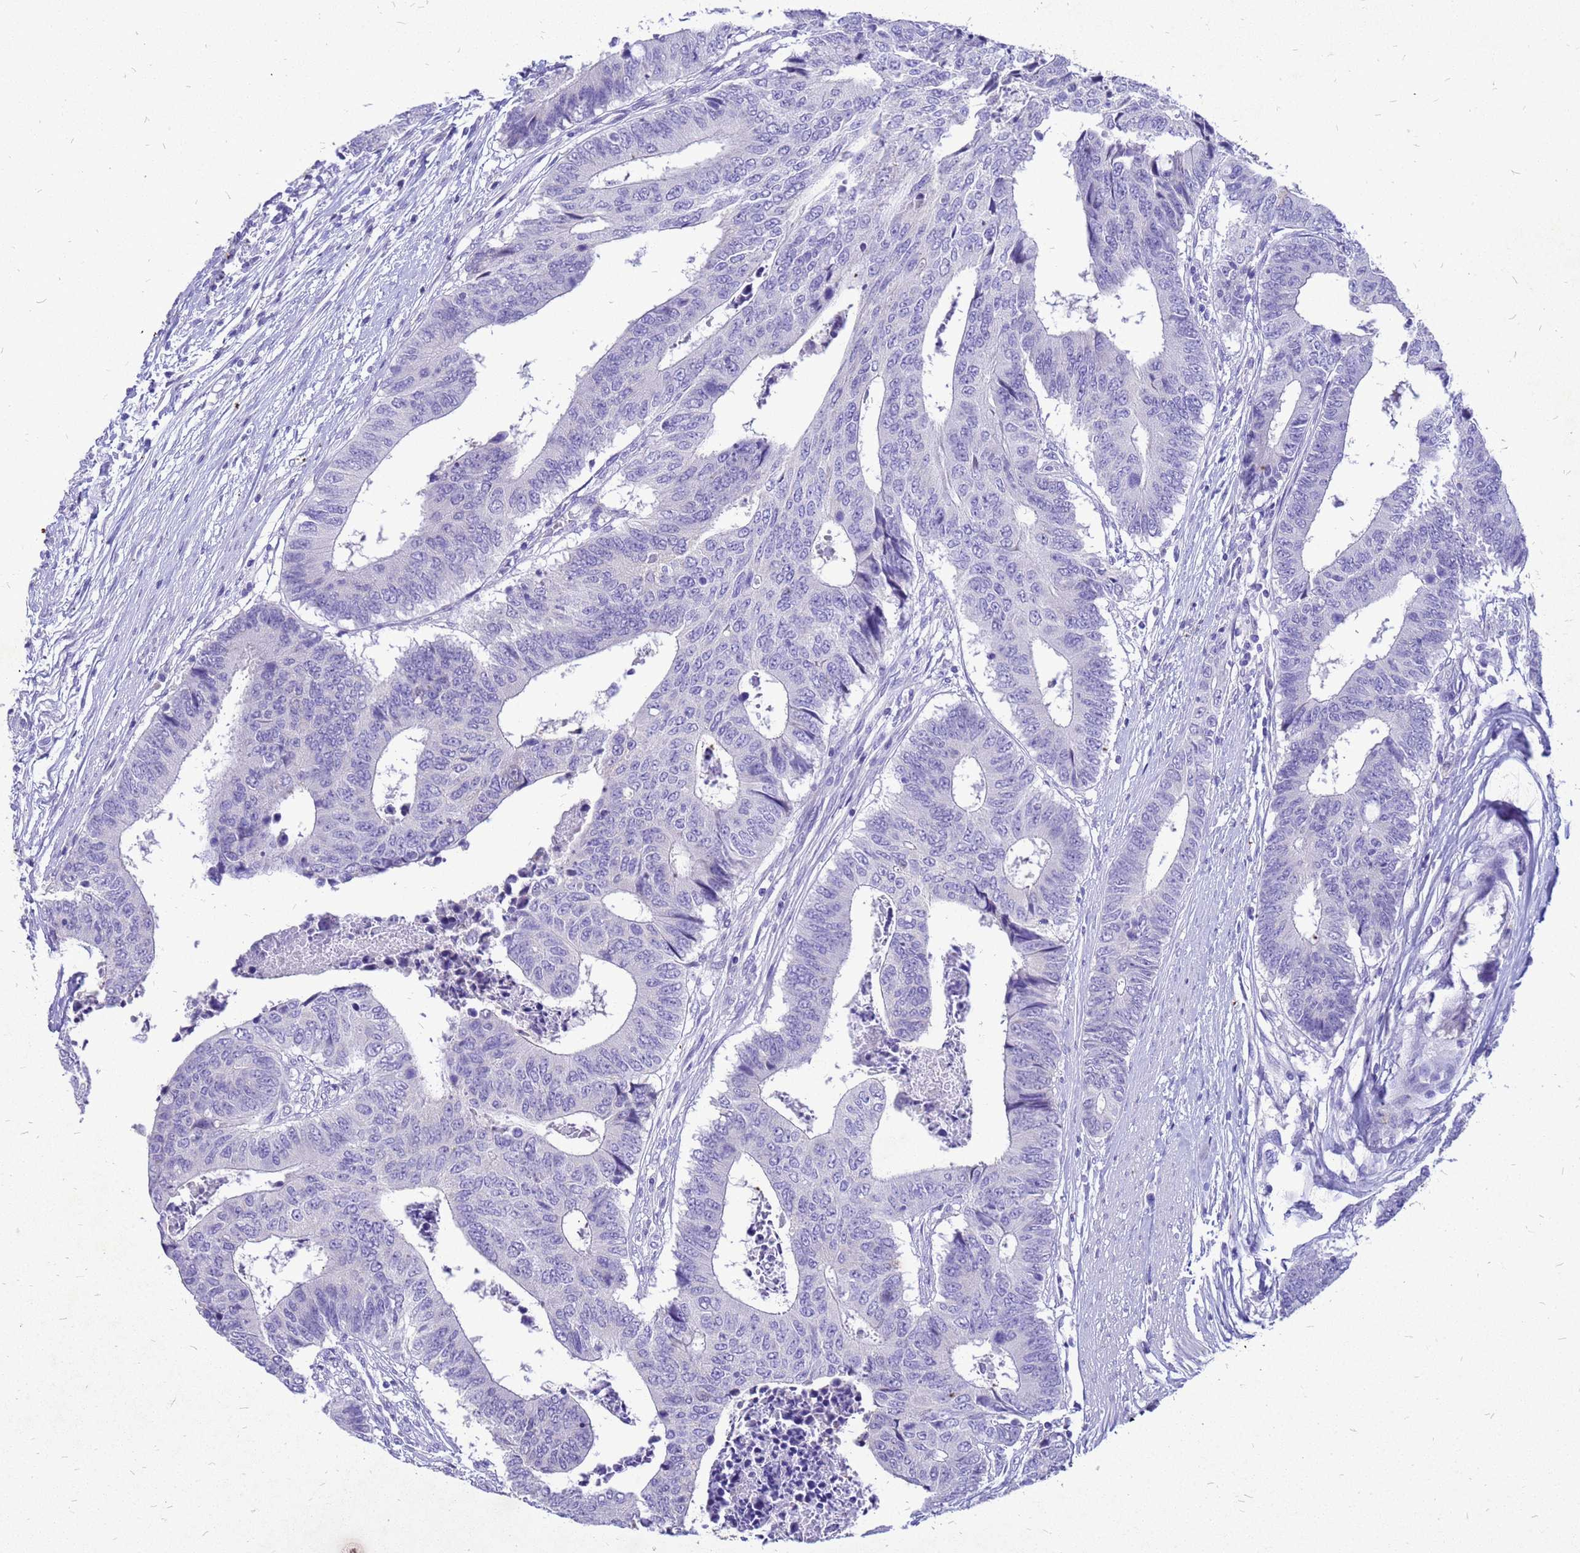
{"staining": {"intensity": "negative", "quantity": "none", "location": "none"}, "tissue": "colorectal cancer", "cell_type": "Tumor cells", "image_type": "cancer", "snomed": [{"axis": "morphology", "description": "Adenocarcinoma, NOS"}, {"axis": "topography", "description": "Rectum"}], "caption": "This is an immunohistochemistry photomicrograph of human colorectal adenocarcinoma. There is no positivity in tumor cells.", "gene": "AKR1C1", "patient": {"sex": "male", "age": 84}}